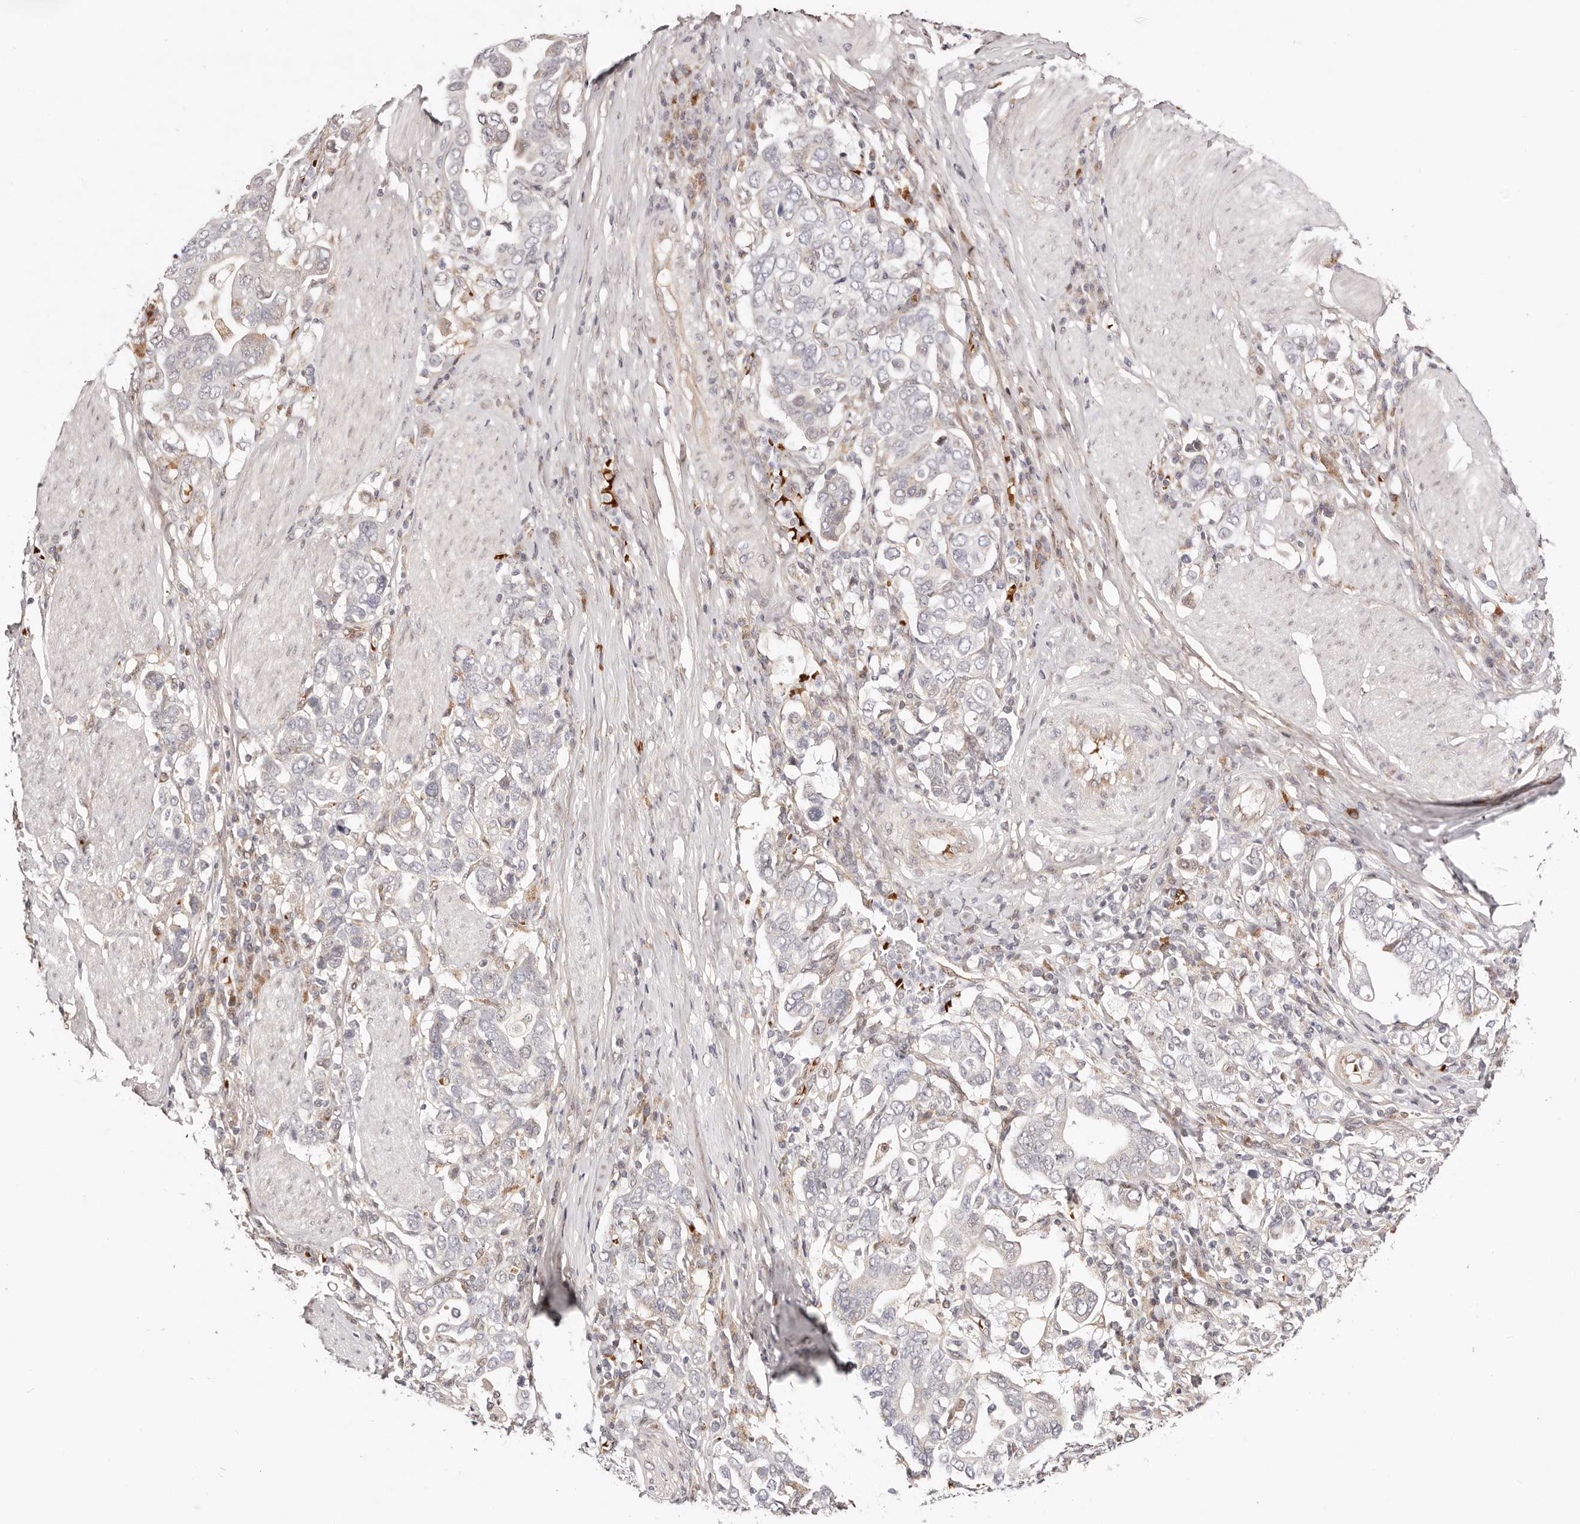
{"staining": {"intensity": "weak", "quantity": "<25%", "location": "cytoplasmic/membranous,nuclear"}, "tissue": "stomach cancer", "cell_type": "Tumor cells", "image_type": "cancer", "snomed": [{"axis": "morphology", "description": "Adenocarcinoma, NOS"}, {"axis": "topography", "description": "Stomach, upper"}], "caption": "Immunohistochemistry micrograph of stomach adenocarcinoma stained for a protein (brown), which displays no staining in tumor cells.", "gene": "WRN", "patient": {"sex": "male", "age": 62}}